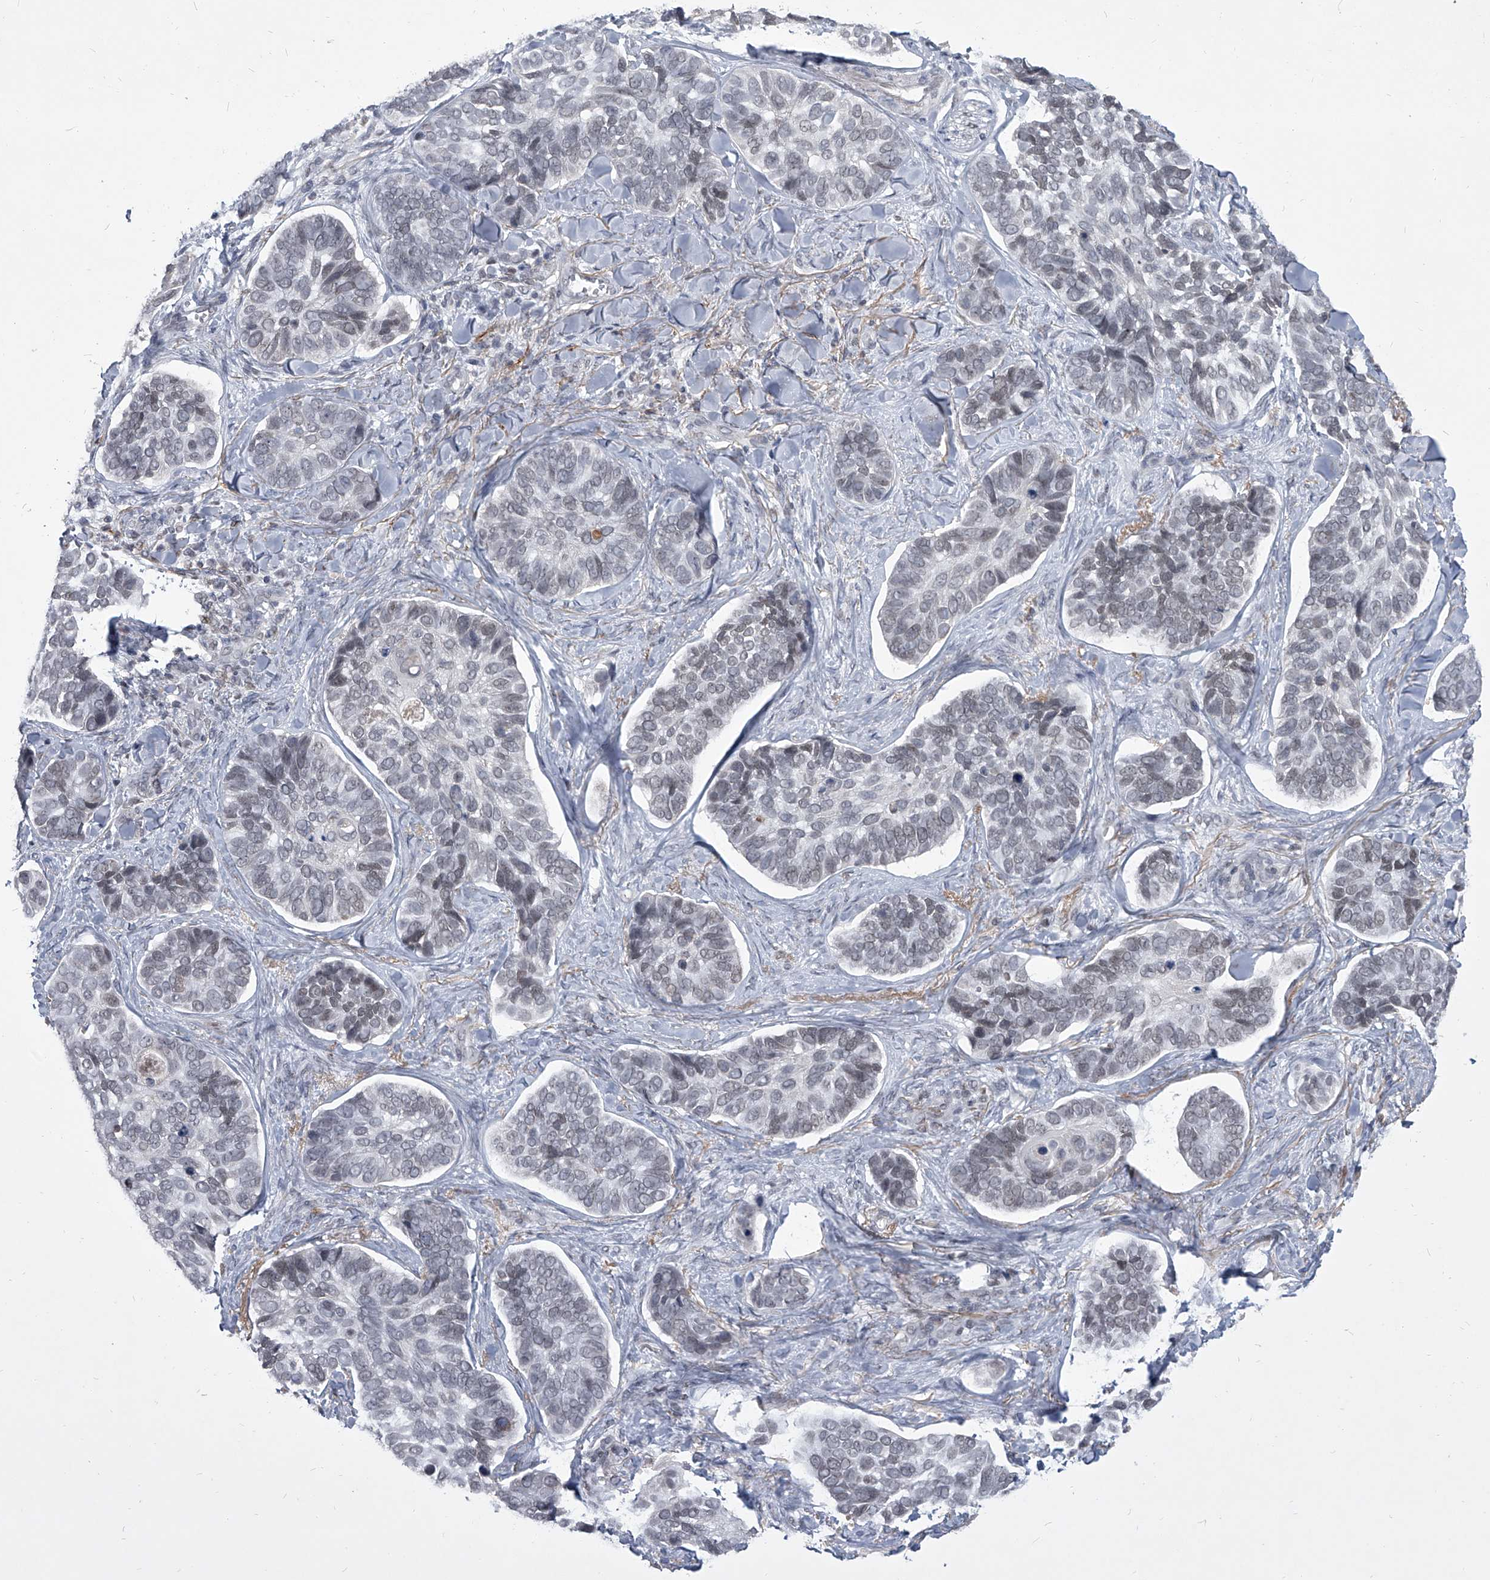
{"staining": {"intensity": "weak", "quantity": "<25%", "location": "nuclear"}, "tissue": "skin cancer", "cell_type": "Tumor cells", "image_type": "cancer", "snomed": [{"axis": "morphology", "description": "Basal cell carcinoma"}, {"axis": "topography", "description": "Skin"}], "caption": "IHC of human skin cancer demonstrates no expression in tumor cells.", "gene": "PPIL4", "patient": {"sex": "male", "age": 62}}